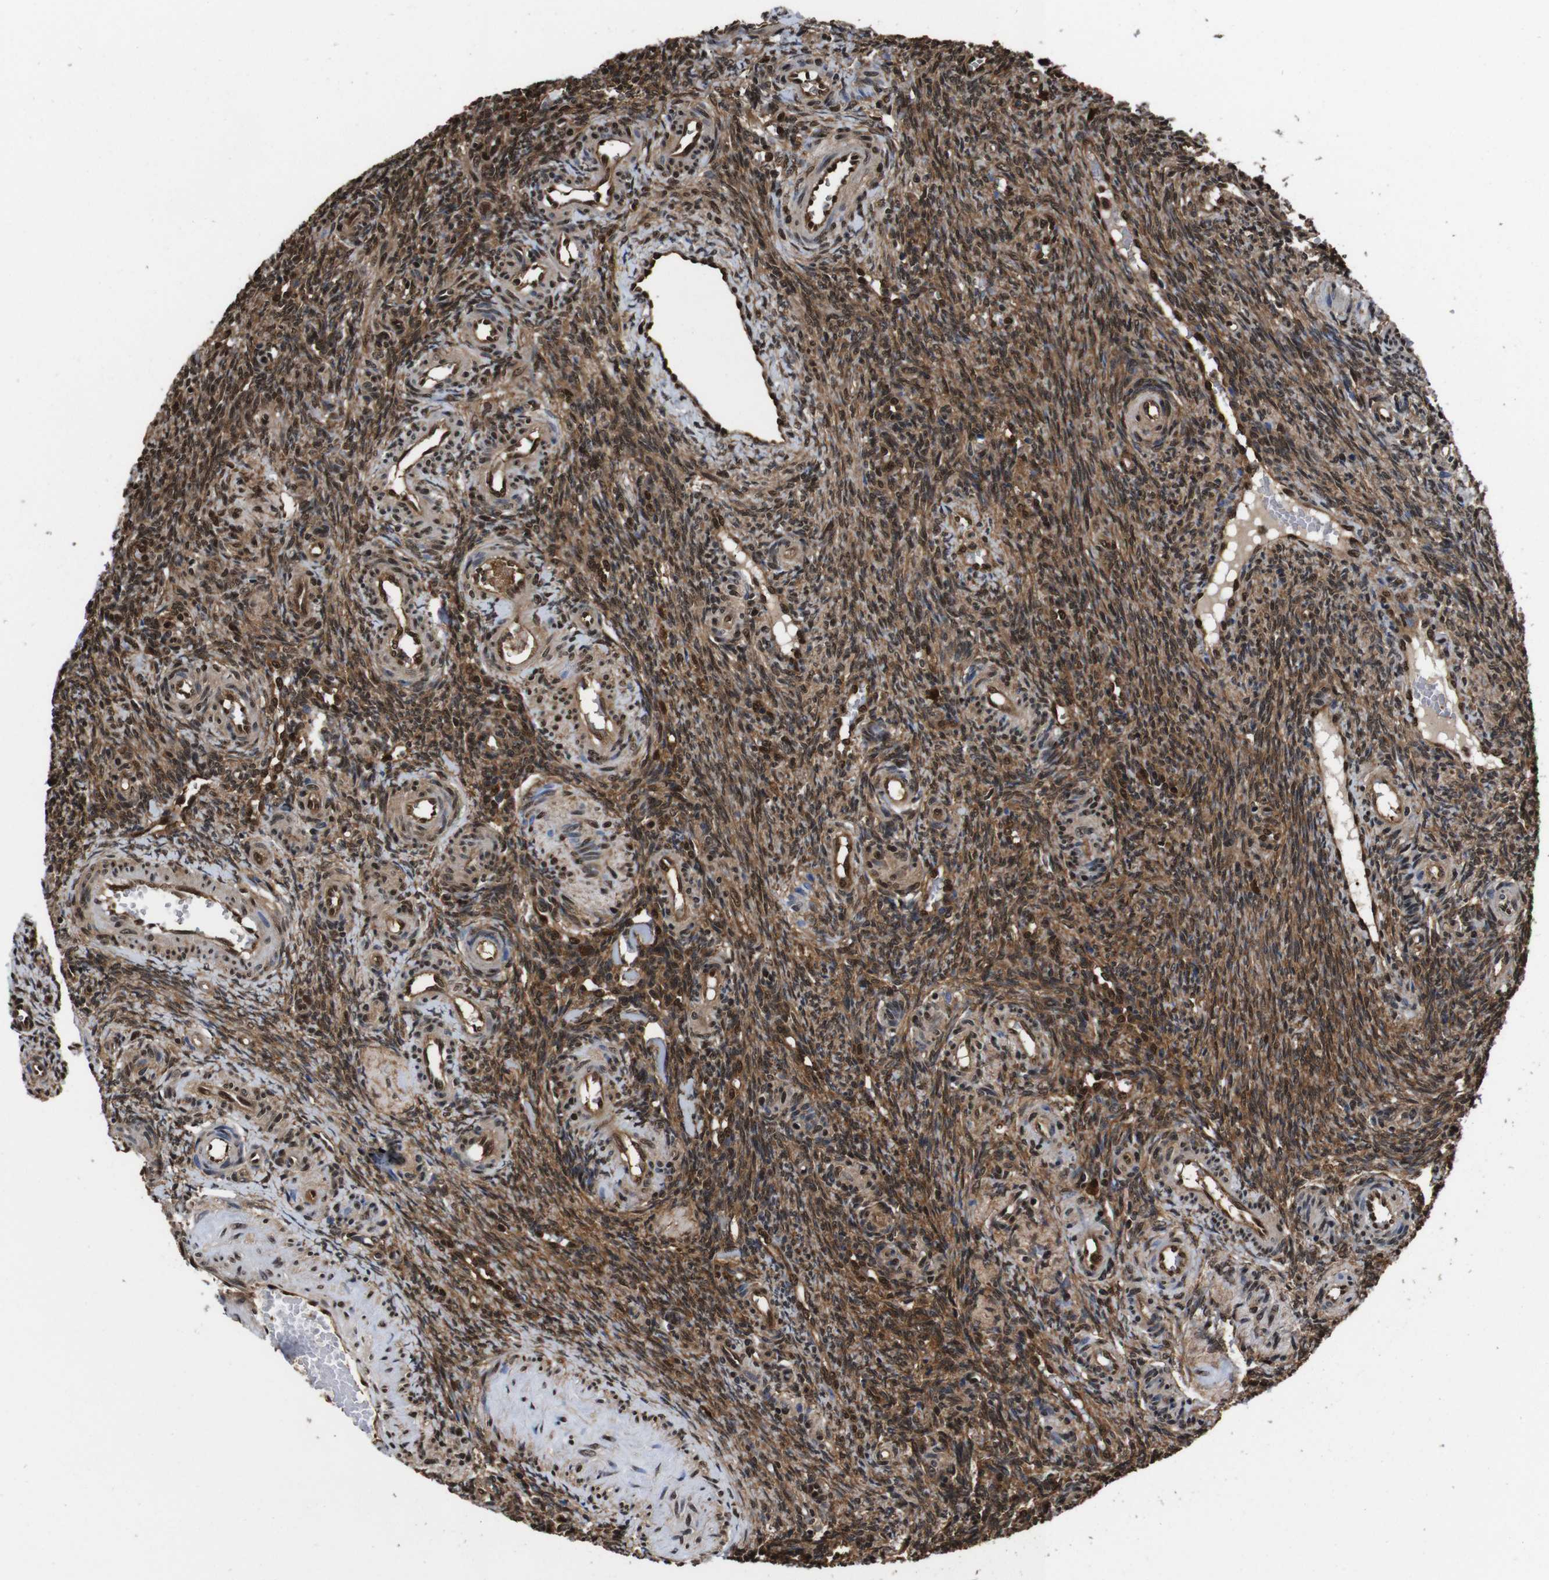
{"staining": {"intensity": "moderate", "quantity": ">75%", "location": "cytoplasmic/membranous,nuclear"}, "tissue": "ovary", "cell_type": "Ovarian stroma cells", "image_type": "normal", "snomed": [{"axis": "morphology", "description": "Normal tissue, NOS"}, {"axis": "topography", "description": "Ovary"}], "caption": "Protein analysis of unremarkable ovary displays moderate cytoplasmic/membranous,nuclear positivity in about >75% of ovarian stroma cells. The protein is shown in brown color, while the nuclei are stained blue.", "gene": "VCP", "patient": {"sex": "female", "age": 41}}